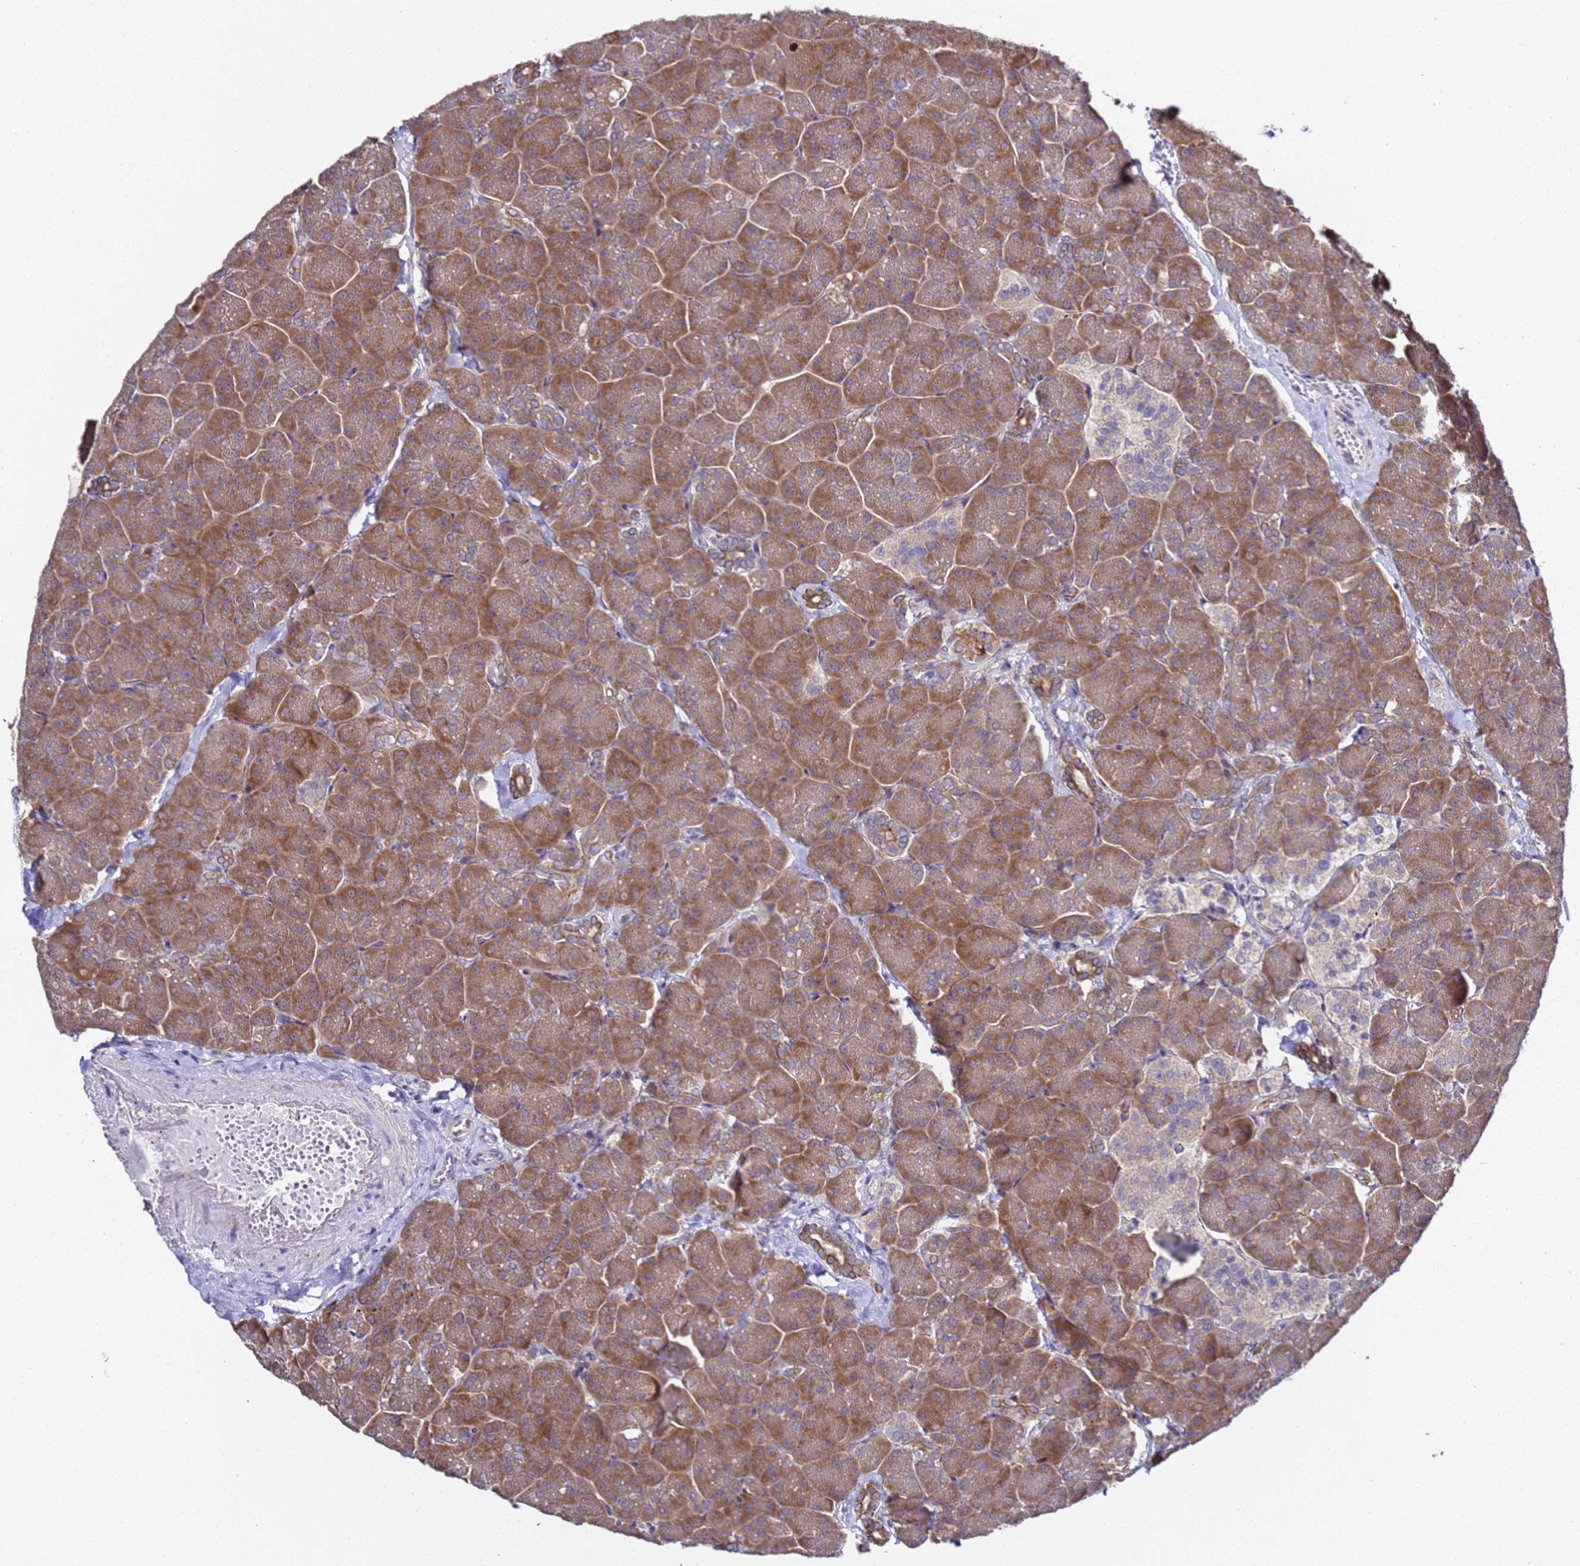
{"staining": {"intensity": "moderate", "quantity": ">75%", "location": "cytoplasmic/membranous"}, "tissue": "pancreas", "cell_type": "Exocrine glandular cells", "image_type": "normal", "snomed": [{"axis": "morphology", "description": "Normal tissue, NOS"}, {"axis": "topography", "description": "Pancreas"}, {"axis": "topography", "description": "Peripheral nerve tissue"}], "caption": "Immunohistochemical staining of benign human pancreas reveals moderate cytoplasmic/membranous protein expression in about >75% of exocrine glandular cells.", "gene": "ALG3", "patient": {"sex": "male", "age": 54}}